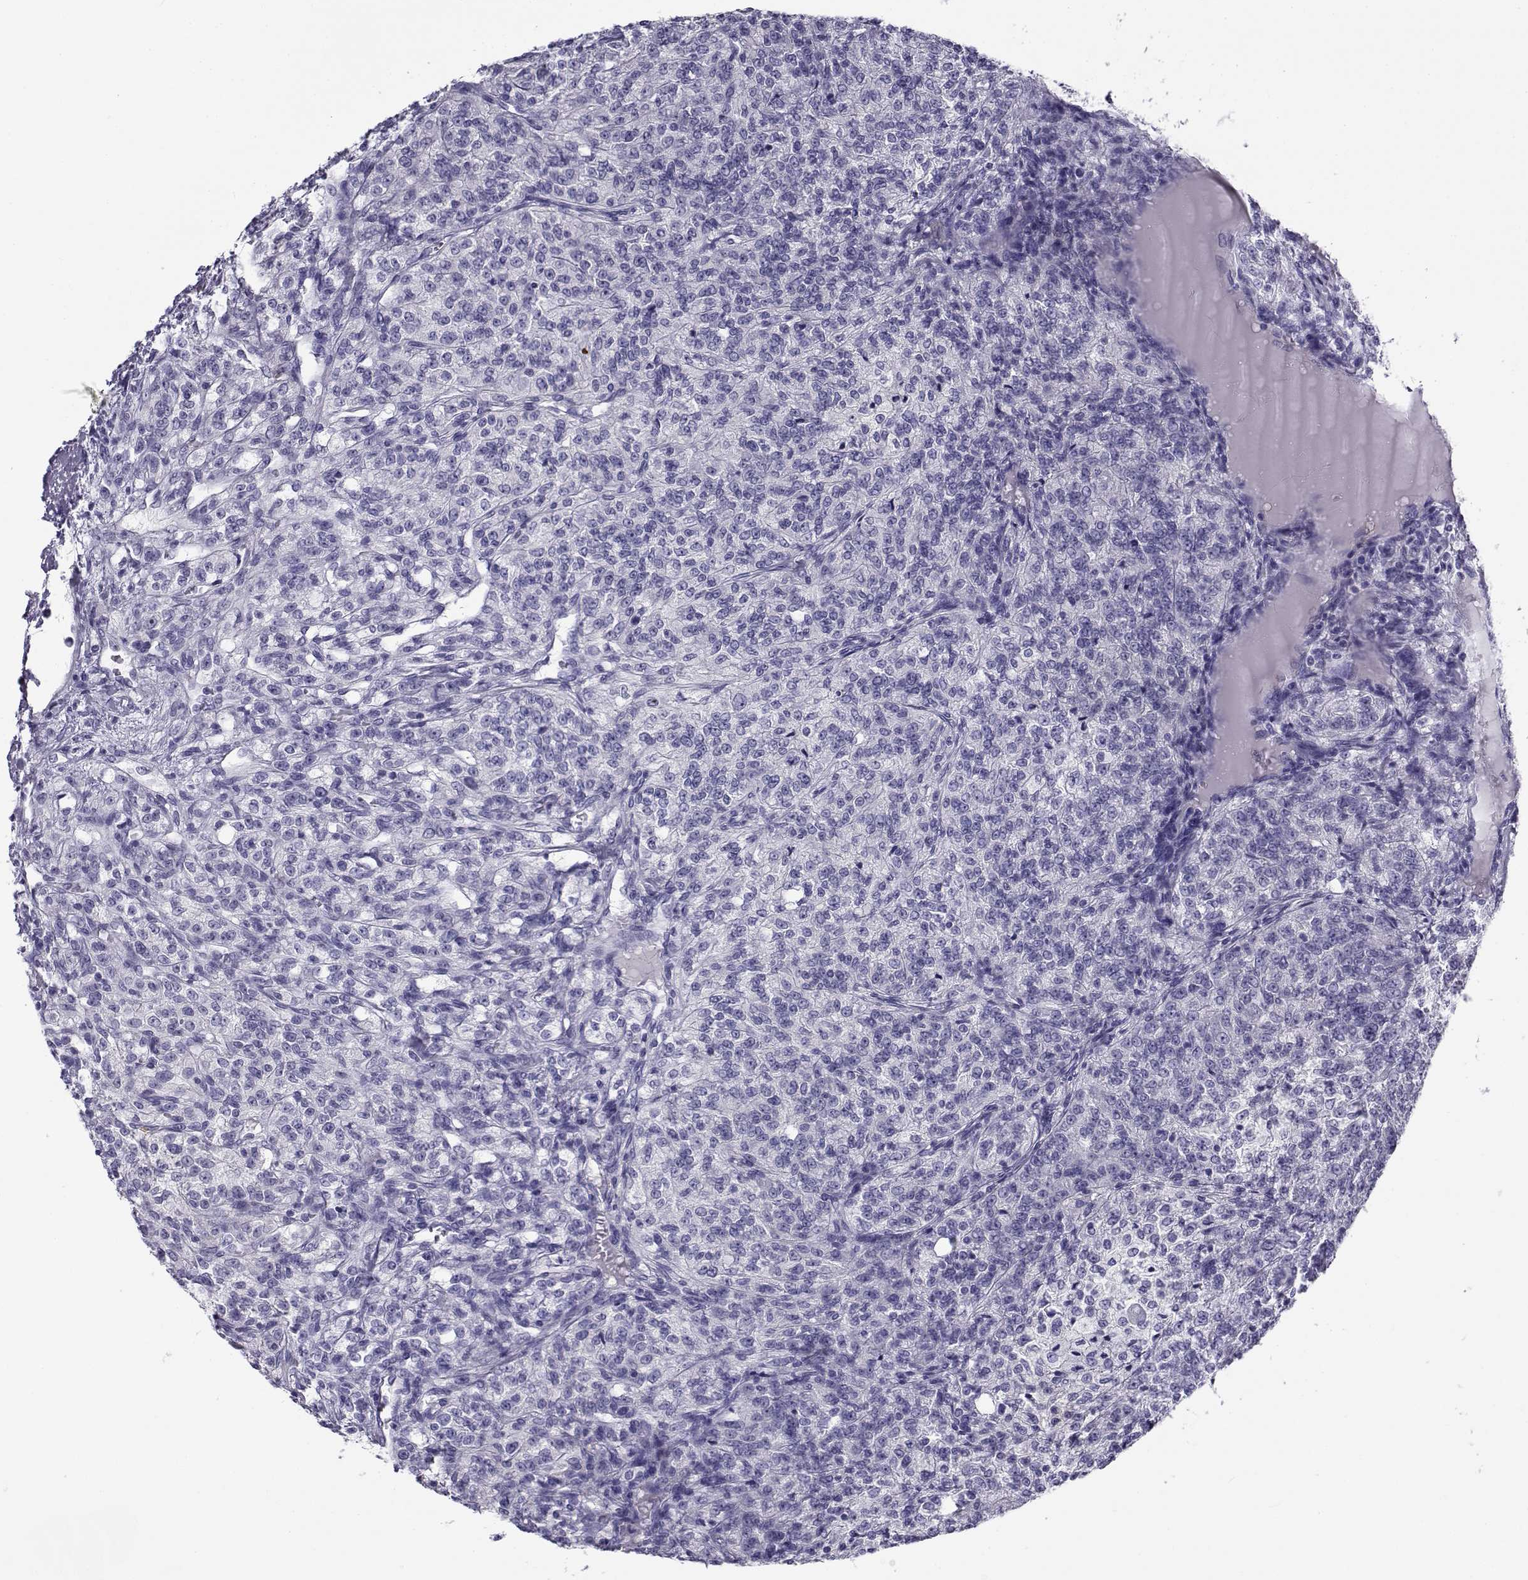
{"staining": {"intensity": "negative", "quantity": "none", "location": "none"}, "tissue": "renal cancer", "cell_type": "Tumor cells", "image_type": "cancer", "snomed": [{"axis": "morphology", "description": "Adenocarcinoma, NOS"}, {"axis": "topography", "description": "Kidney"}], "caption": "This is an IHC photomicrograph of renal cancer. There is no positivity in tumor cells.", "gene": "RHOXF2", "patient": {"sex": "female", "age": 63}}